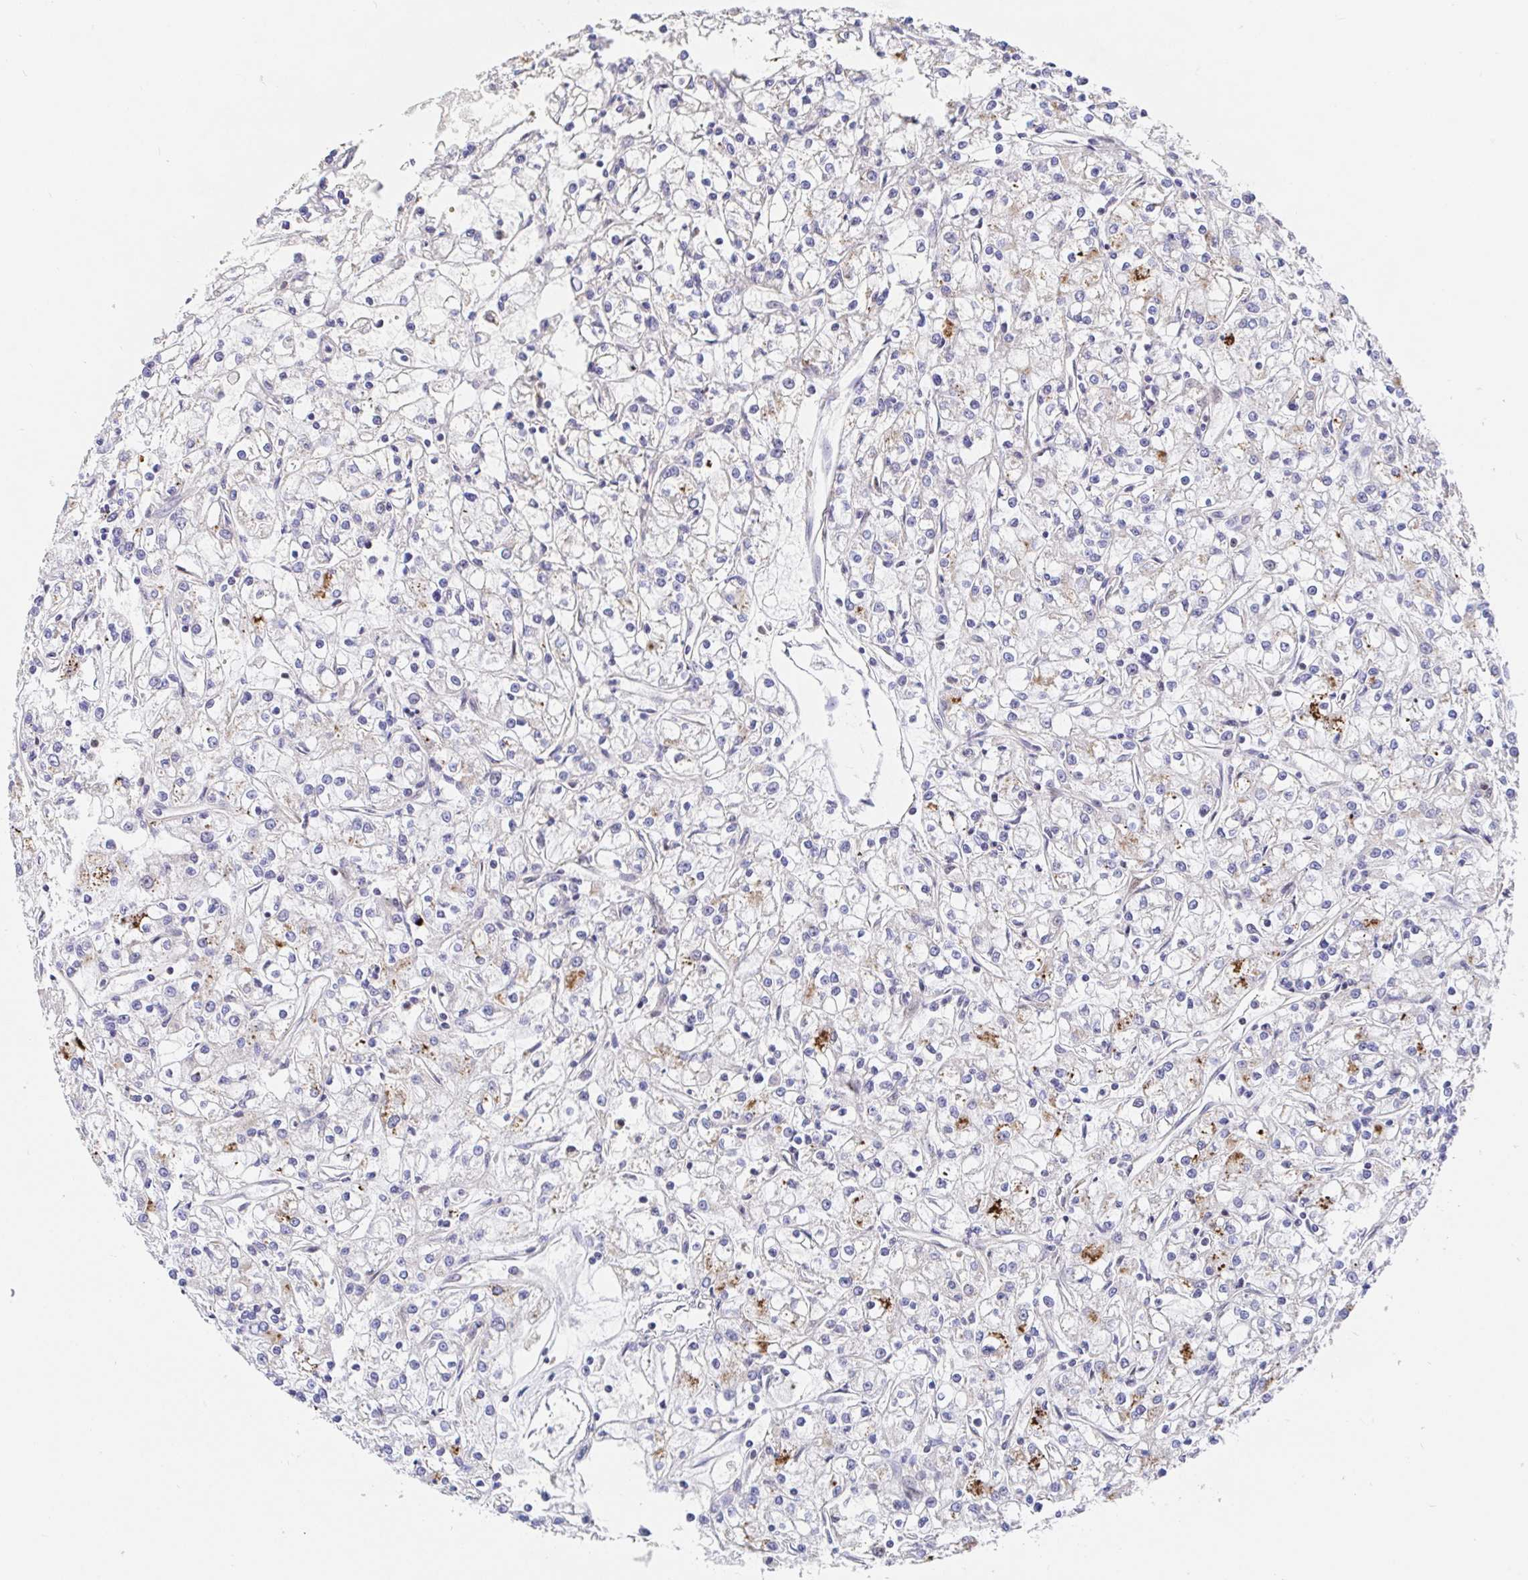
{"staining": {"intensity": "moderate", "quantity": "<25%", "location": "cytoplasmic/membranous"}, "tissue": "renal cancer", "cell_type": "Tumor cells", "image_type": "cancer", "snomed": [{"axis": "morphology", "description": "Adenocarcinoma, NOS"}, {"axis": "topography", "description": "Kidney"}], "caption": "A photomicrograph of adenocarcinoma (renal) stained for a protein shows moderate cytoplasmic/membranous brown staining in tumor cells.", "gene": "TIMELESS", "patient": {"sex": "female", "age": 59}}